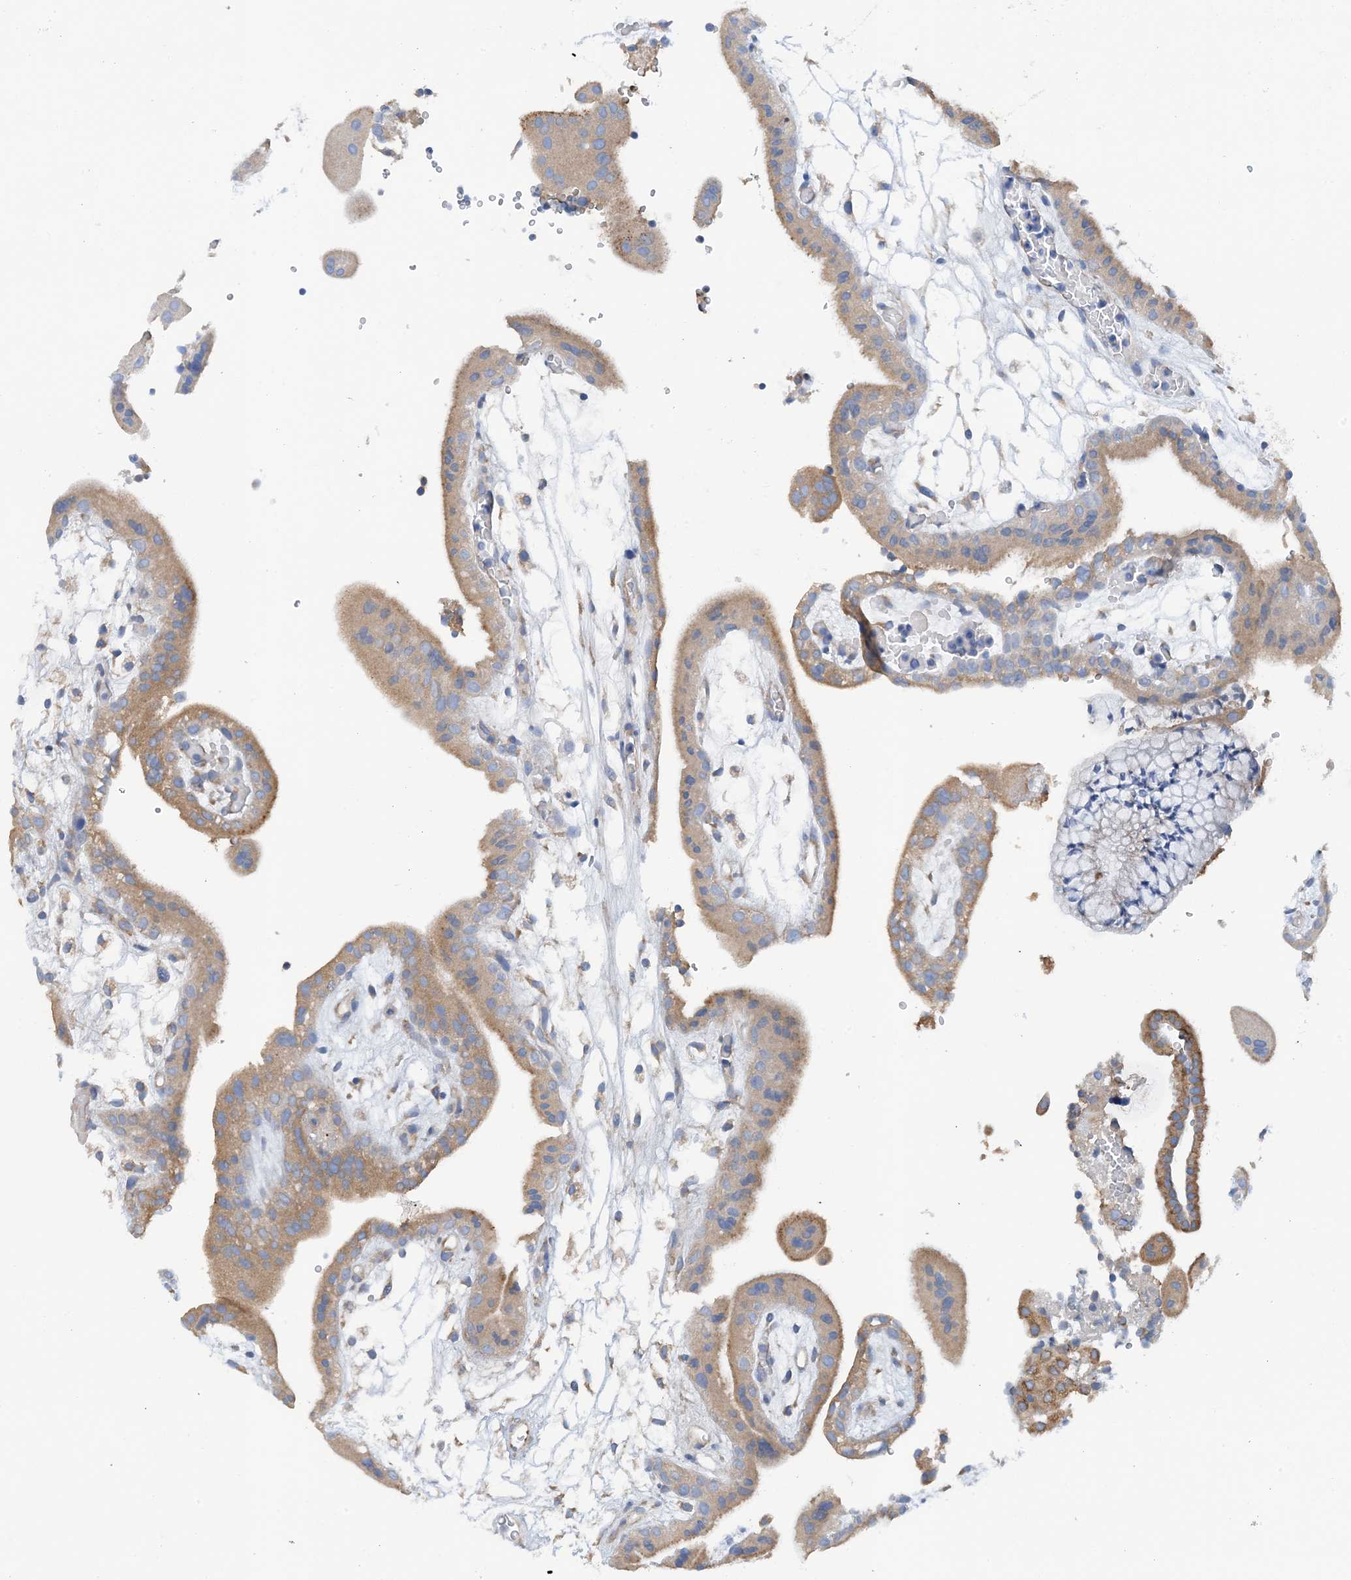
{"staining": {"intensity": "moderate", "quantity": ">75%", "location": "cytoplasmic/membranous"}, "tissue": "placenta", "cell_type": "Decidual cells", "image_type": "normal", "snomed": [{"axis": "morphology", "description": "Normal tissue, NOS"}, {"axis": "topography", "description": "Placenta"}], "caption": "An immunohistochemistry (IHC) image of benign tissue is shown. Protein staining in brown highlights moderate cytoplasmic/membranous positivity in placenta within decidual cells. (Brightfield microscopy of DAB IHC at high magnification).", "gene": "SLC5A11", "patient": {"sex": "female", "age": 18}}